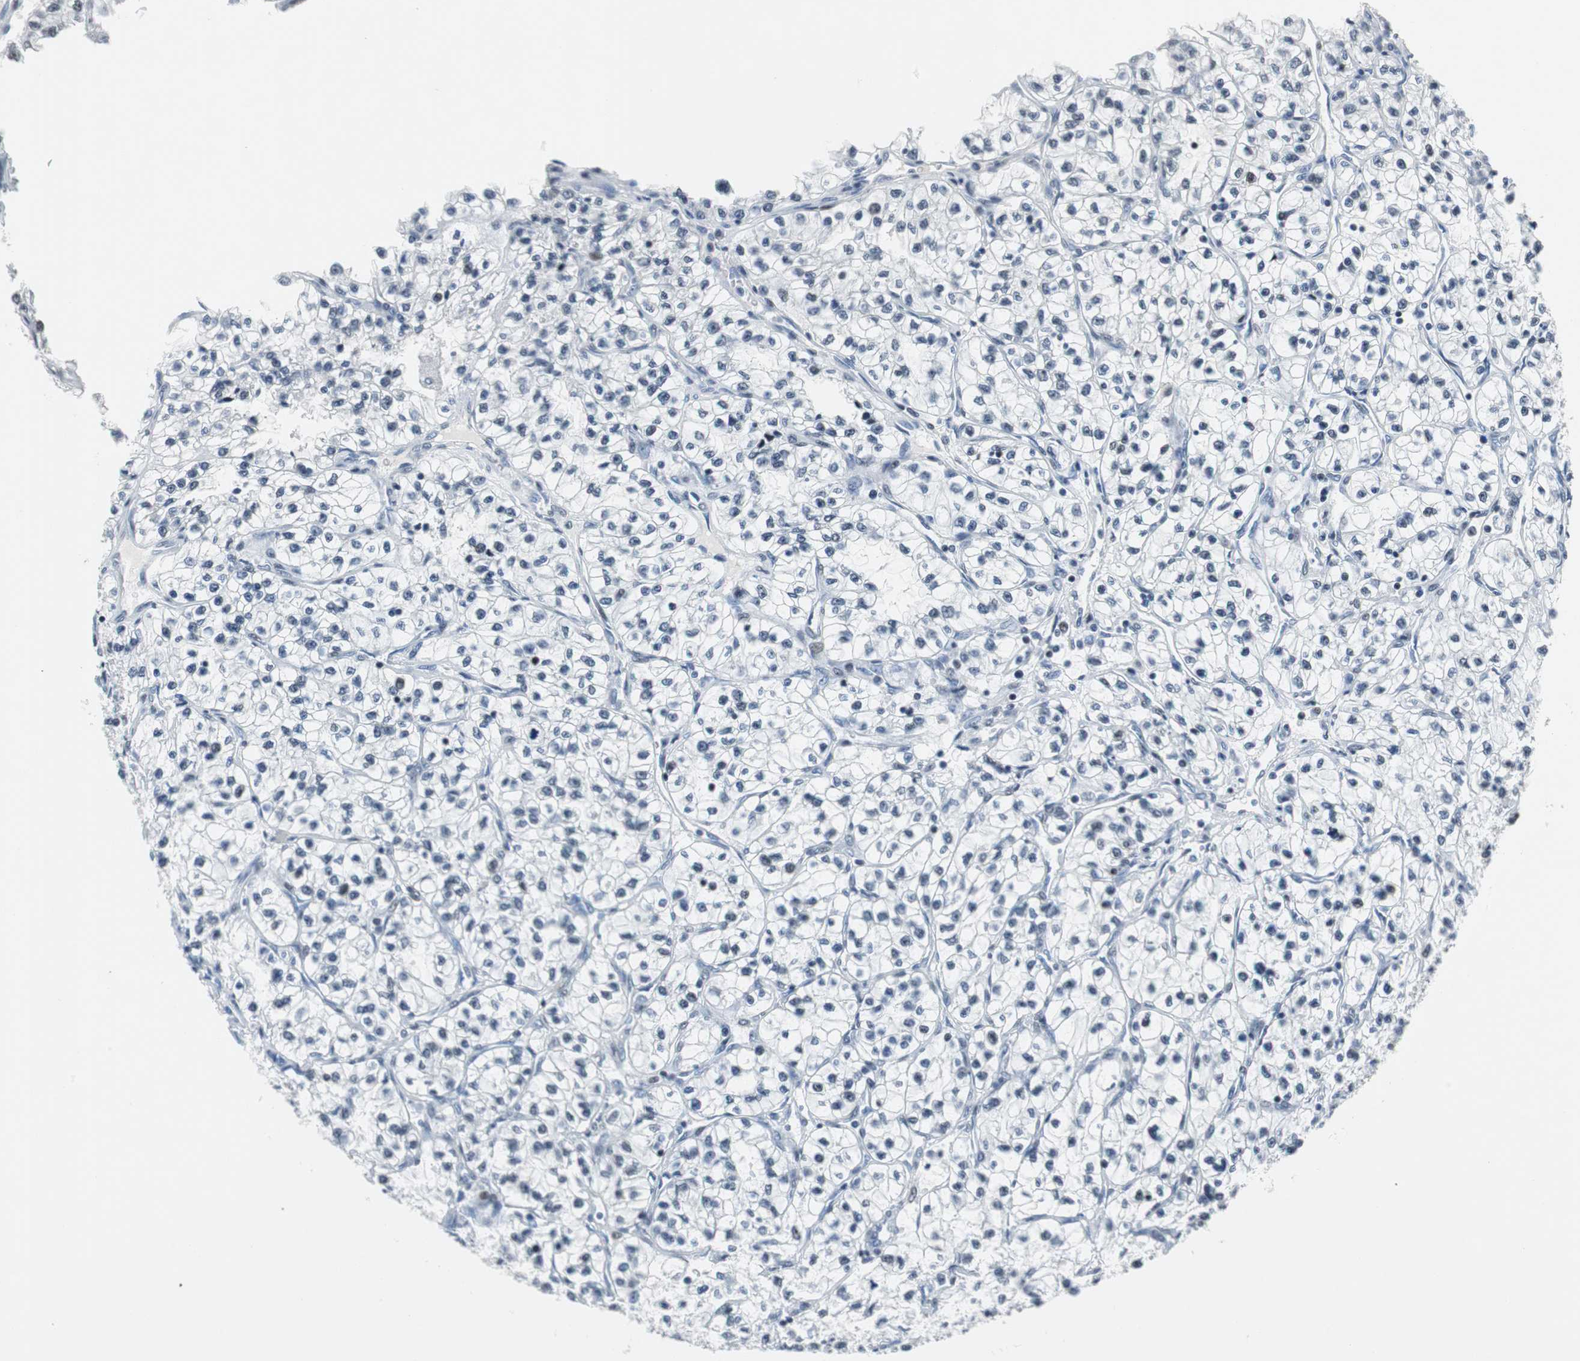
{"staining": {"intensity": "negative", "quantity": "none", "location": "none"}, "tissue": "renal cancer", "cell_type": "Tumor cells", "image_type": "cancer", "snomed": [{"axis": "morphology", "description": "Adenocarcinoma, NOS"}, {"axis": "topography", "description": "Kidney"}], "caption": "Immunohistochemistry (IHC) micrograph of neoplastic tissue: human renal cancer (adenocarcinoma) stained with DAB displays no significant protein positivity in tumor cells. (Brightfield microscopy of DAB immunohistochemistry at high magnification).", "gene": "HDAC3", "patient": {"sex": "female", "age": 57}}